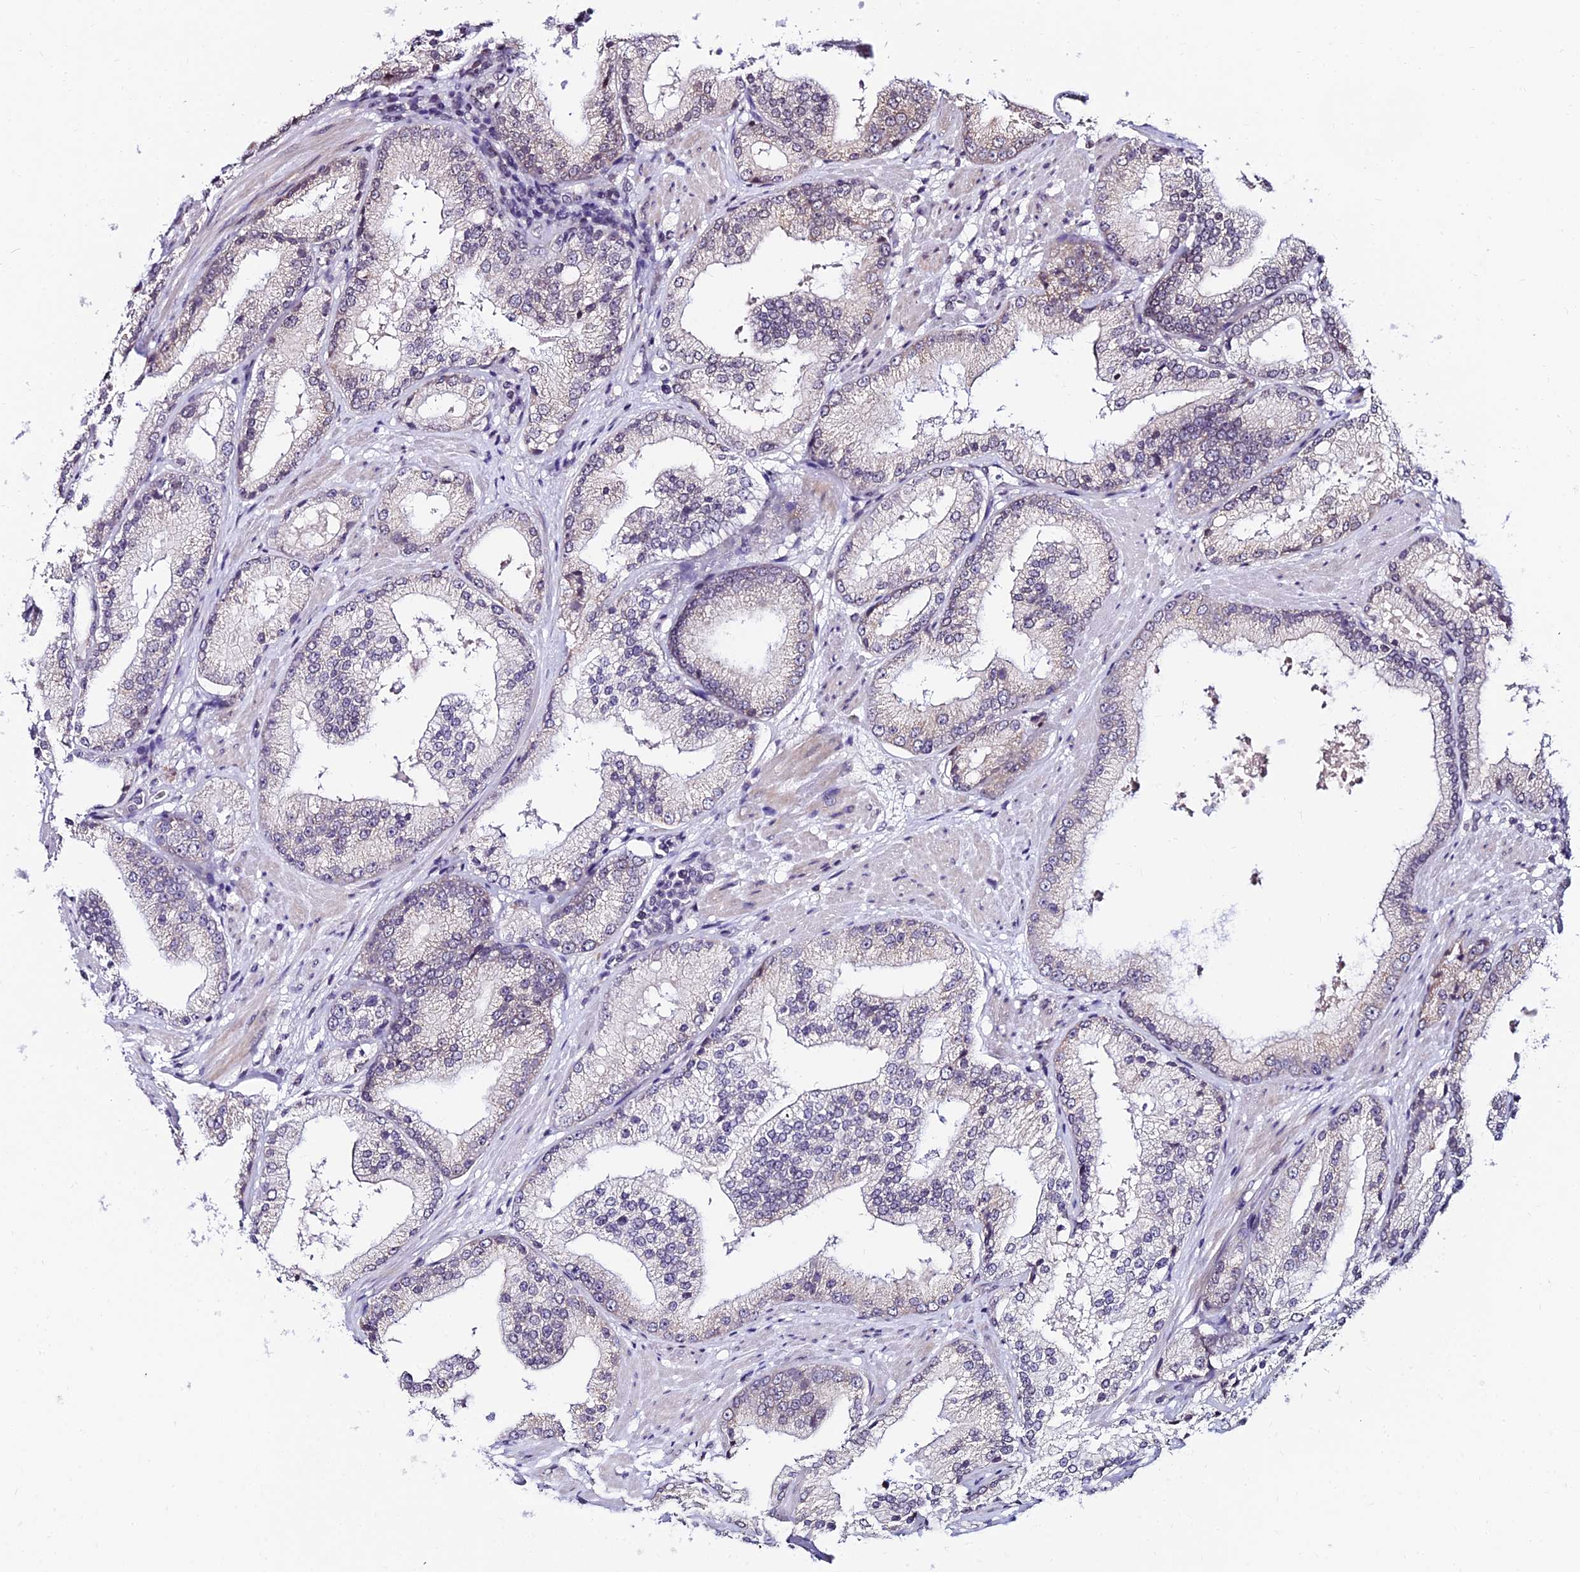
{"staining": {"intensity": "negative", "quantity": "none", "location": "none"}, "tissue": "prostate cancer", "cell_type": "Tumor cells", "image_type": "cancer", "snomed": [{"axis": "morphology", "description": "Adenocarcinoma, Low grade"}, {"axis": "topography", "description": "Prostate"}], "caption": "This is an IHC histopathology image of prostate cancer. There is no positivity in tumor cells.", "gene": "CDNF", "patient": {"sex": "male", "age": 67}}